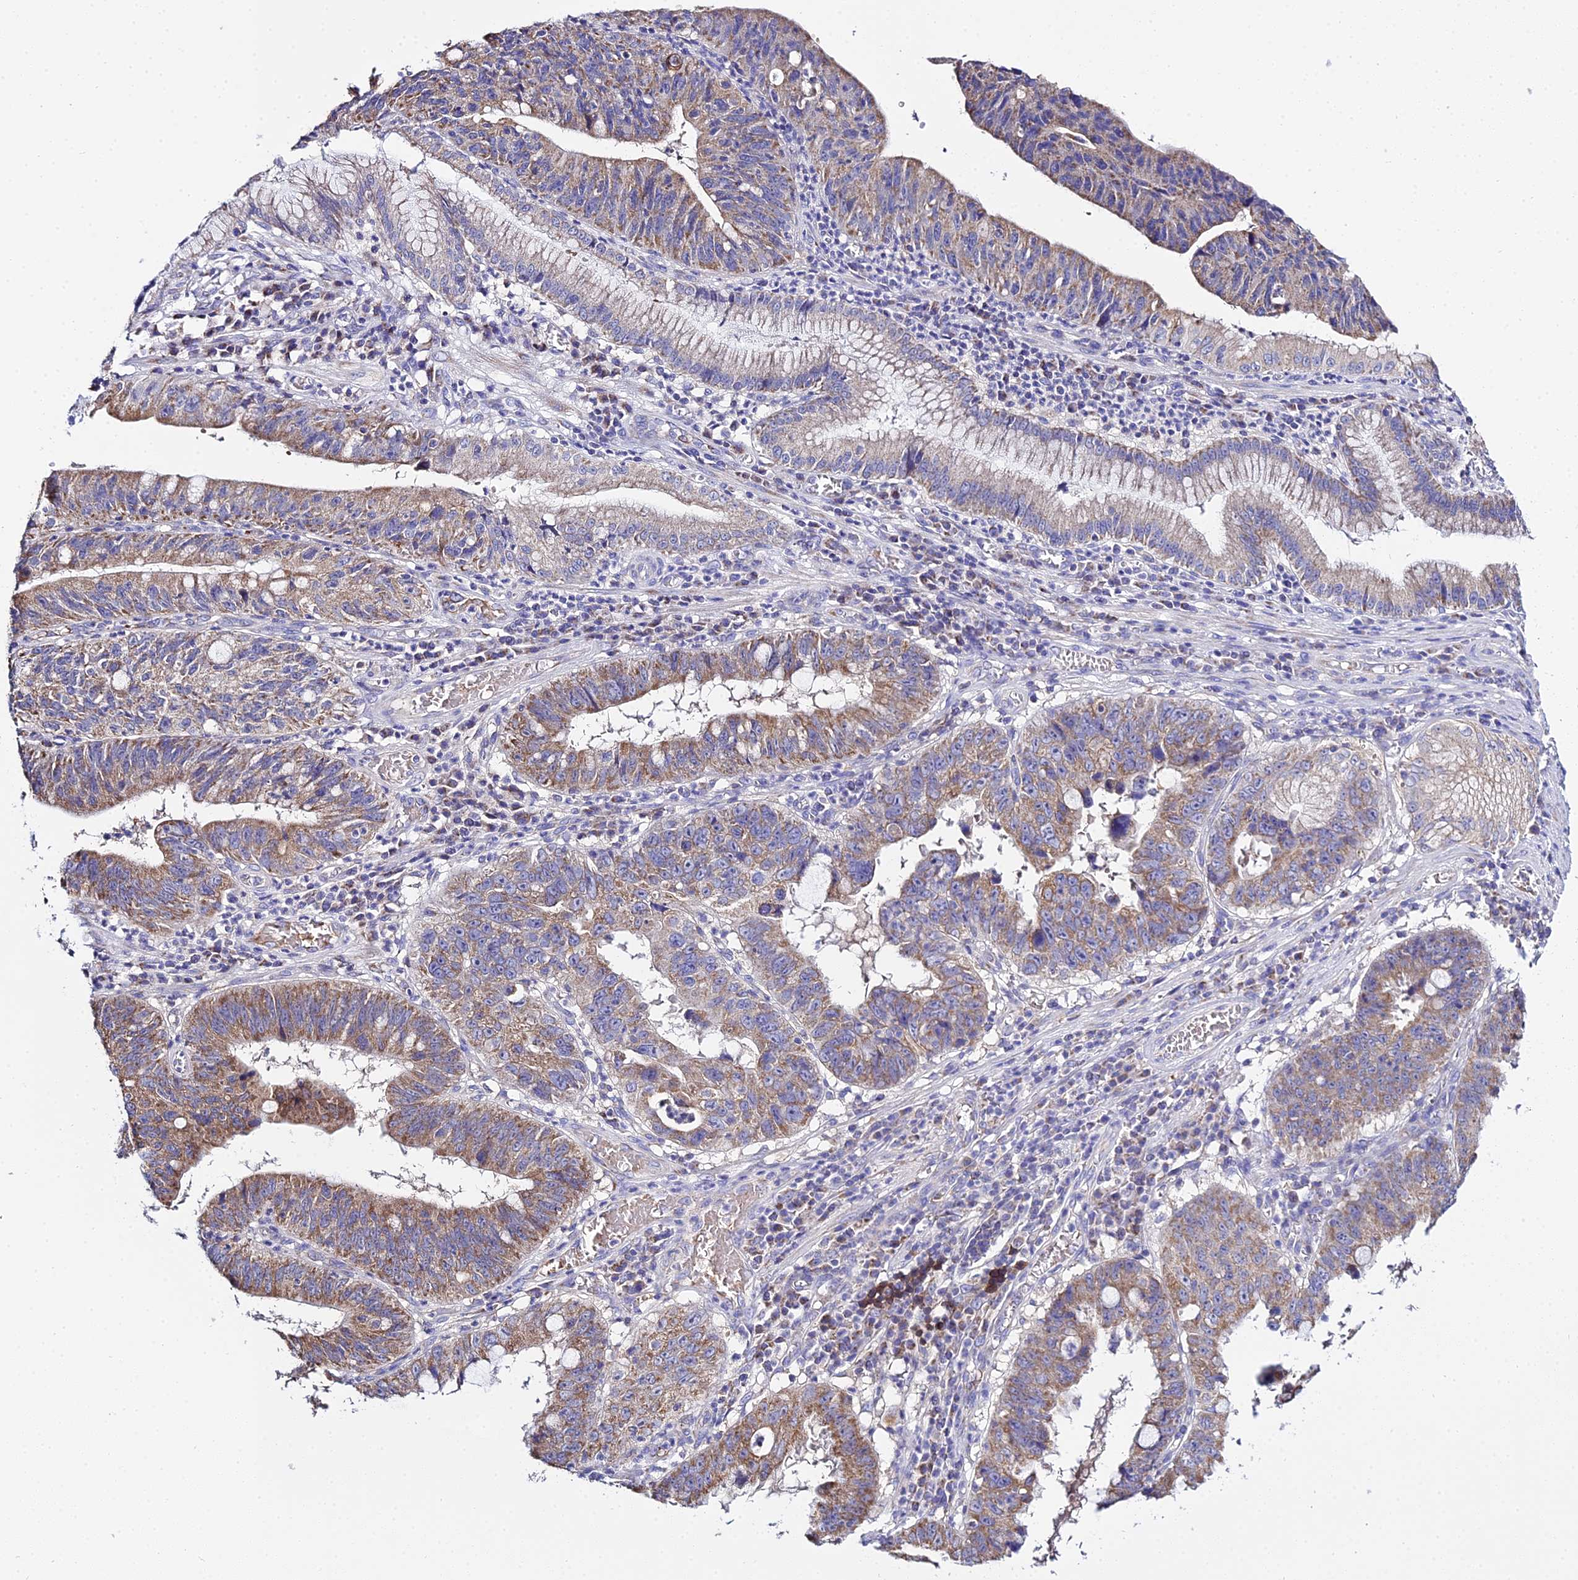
{"staining": {"intensity": "moderate", "quantity": ">75%", "location": "cytoplasmic/membranous"}, "tissue": "stomach cancer", "cell_type": "Tumor cells", "image_type": "cancer", "snomed": [{"axis": "morphology", "description": "Adenocarcinoma, NOS"}, {"axis": "topography", "description": "Stomach"}], "caption": "A high-resolution photomicrograph shows IHC staining of stomach cancer, which shows moderate cytoplasmic/membranous expression in approximately >75% of tumor cells.", "gene": "TYW5", "patient": {"sex": "male", "age": 59}}